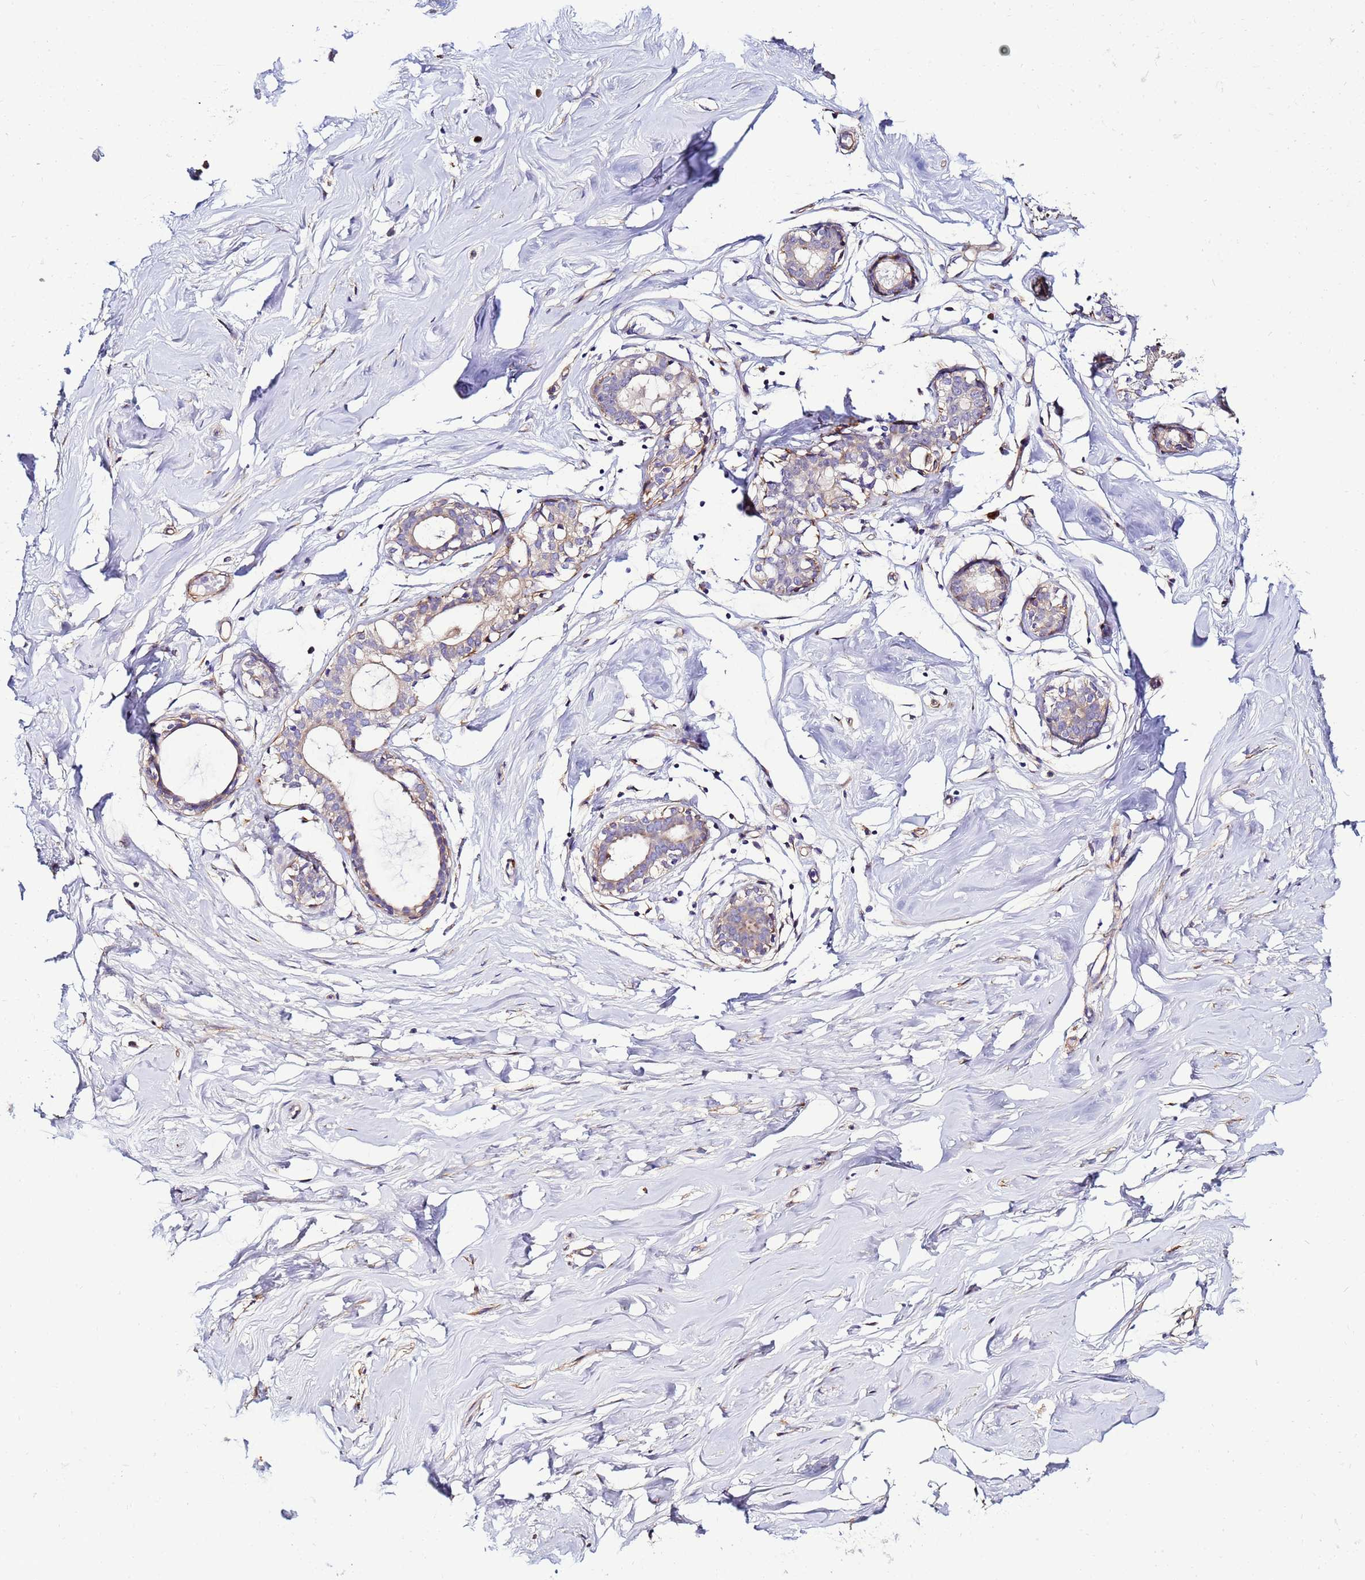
{"staining": {"intensity": "negative", "quantity": "none", "location": "none"}, "tissue": "breast", "cell_type": "Adipocytes", "image_type": "normal", "snomed": [{"axis": "morphology", "description": "Normal tissue, NOS"}, {"axis": "morphology", "description": "Adenoma, NOS"}, {"axis": "topography", "description": "Breast"}], "caption": "The micrograph demonstrates no staining of adipocytes in benign breast.", "gene": "JRKL", "patient": {"sex": "female", "age": 23}}